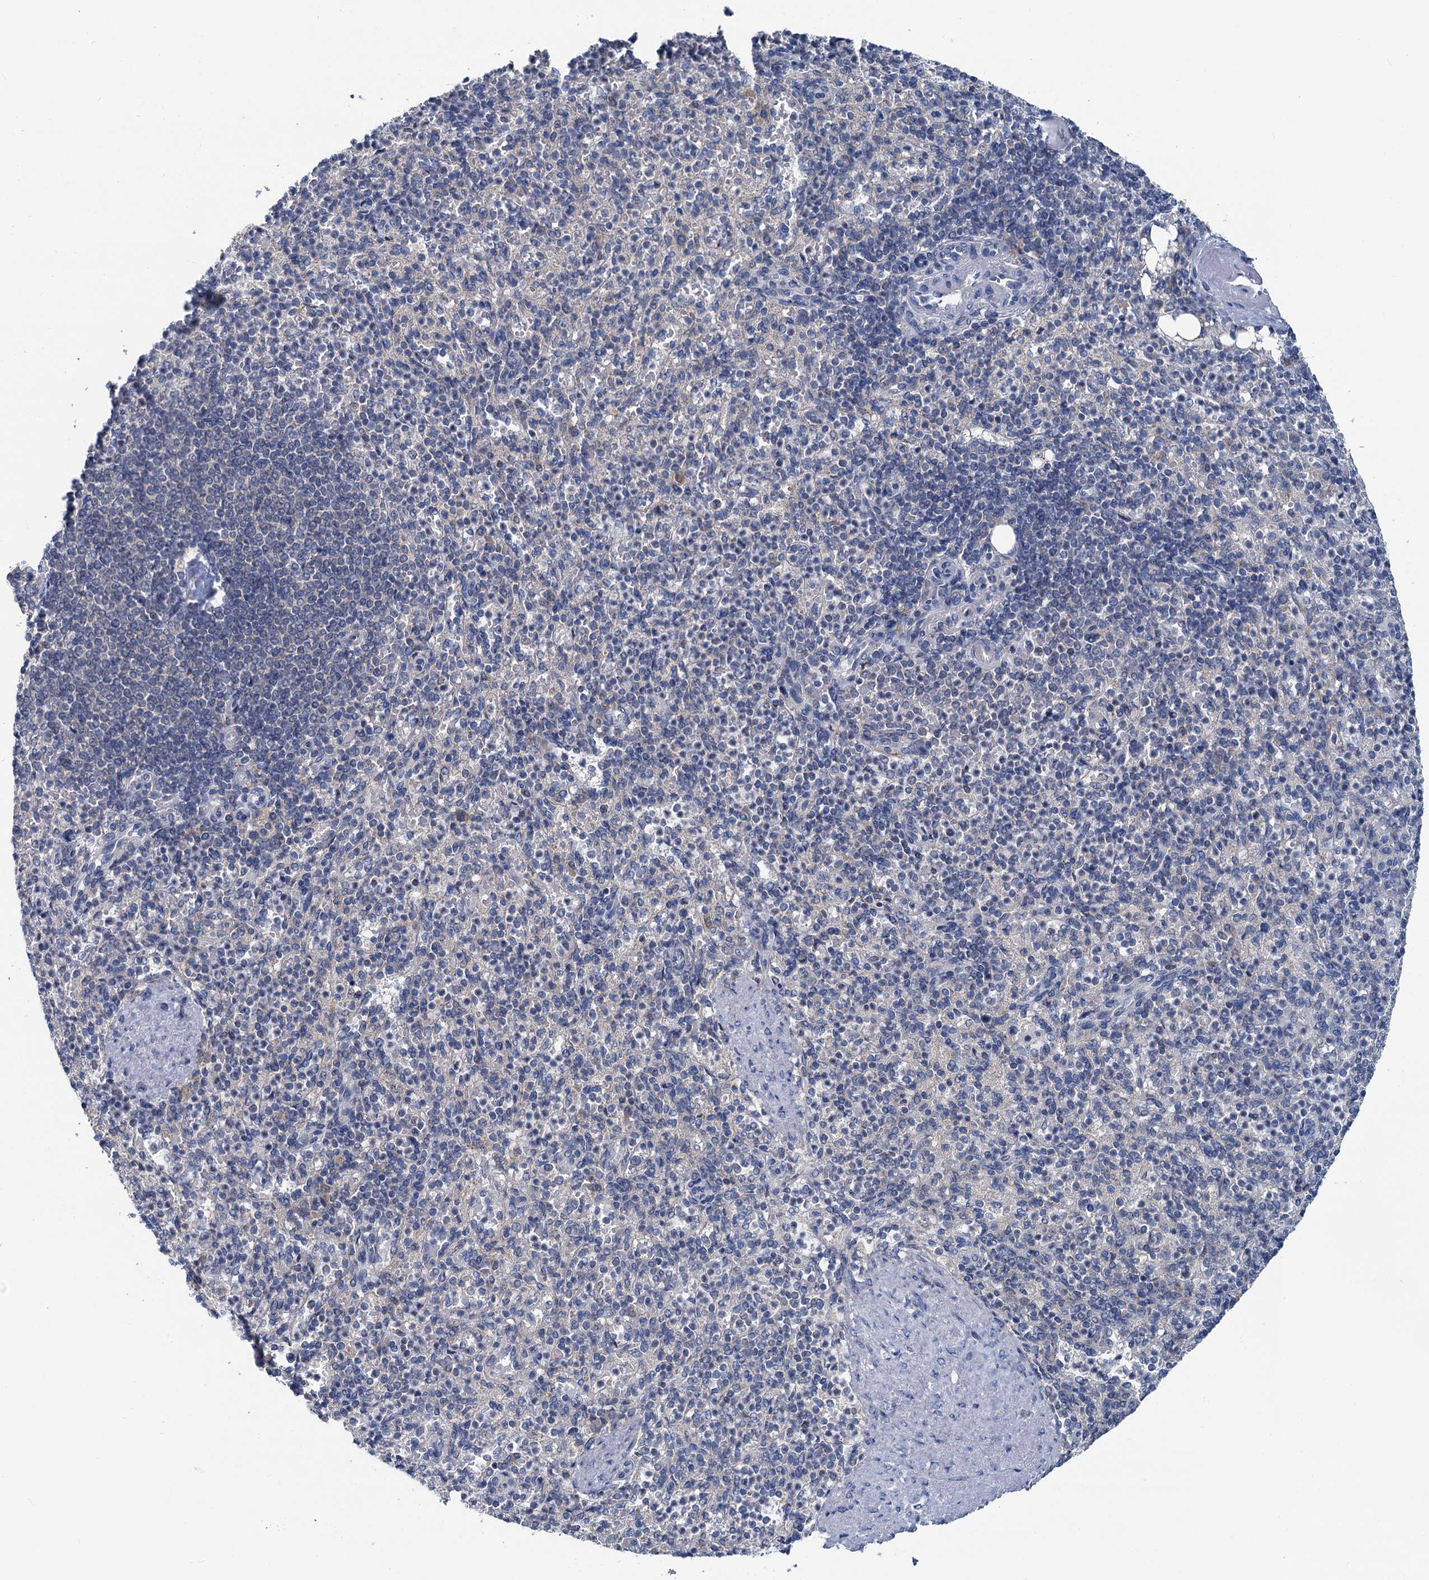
{"staining": {"intensity": "negative", "quantity": "none", "location": "none"}, "tissue": "spleen", "cell_type": "Cells in red pulp", "image_type": "normal", "snomed": [{"axis": "morphology", "description": "Normal tissue, NOS"}, {"axis": "topography", "description": "Spleen"}], "caption": "DAB (3,3'-diaminobenzidine) immunohistochemical staining of benign human spleen shows no significant positivity in cells in red pulp.", "gene": "SPINK9", "patient": {"sex": "female", "age": 74}}